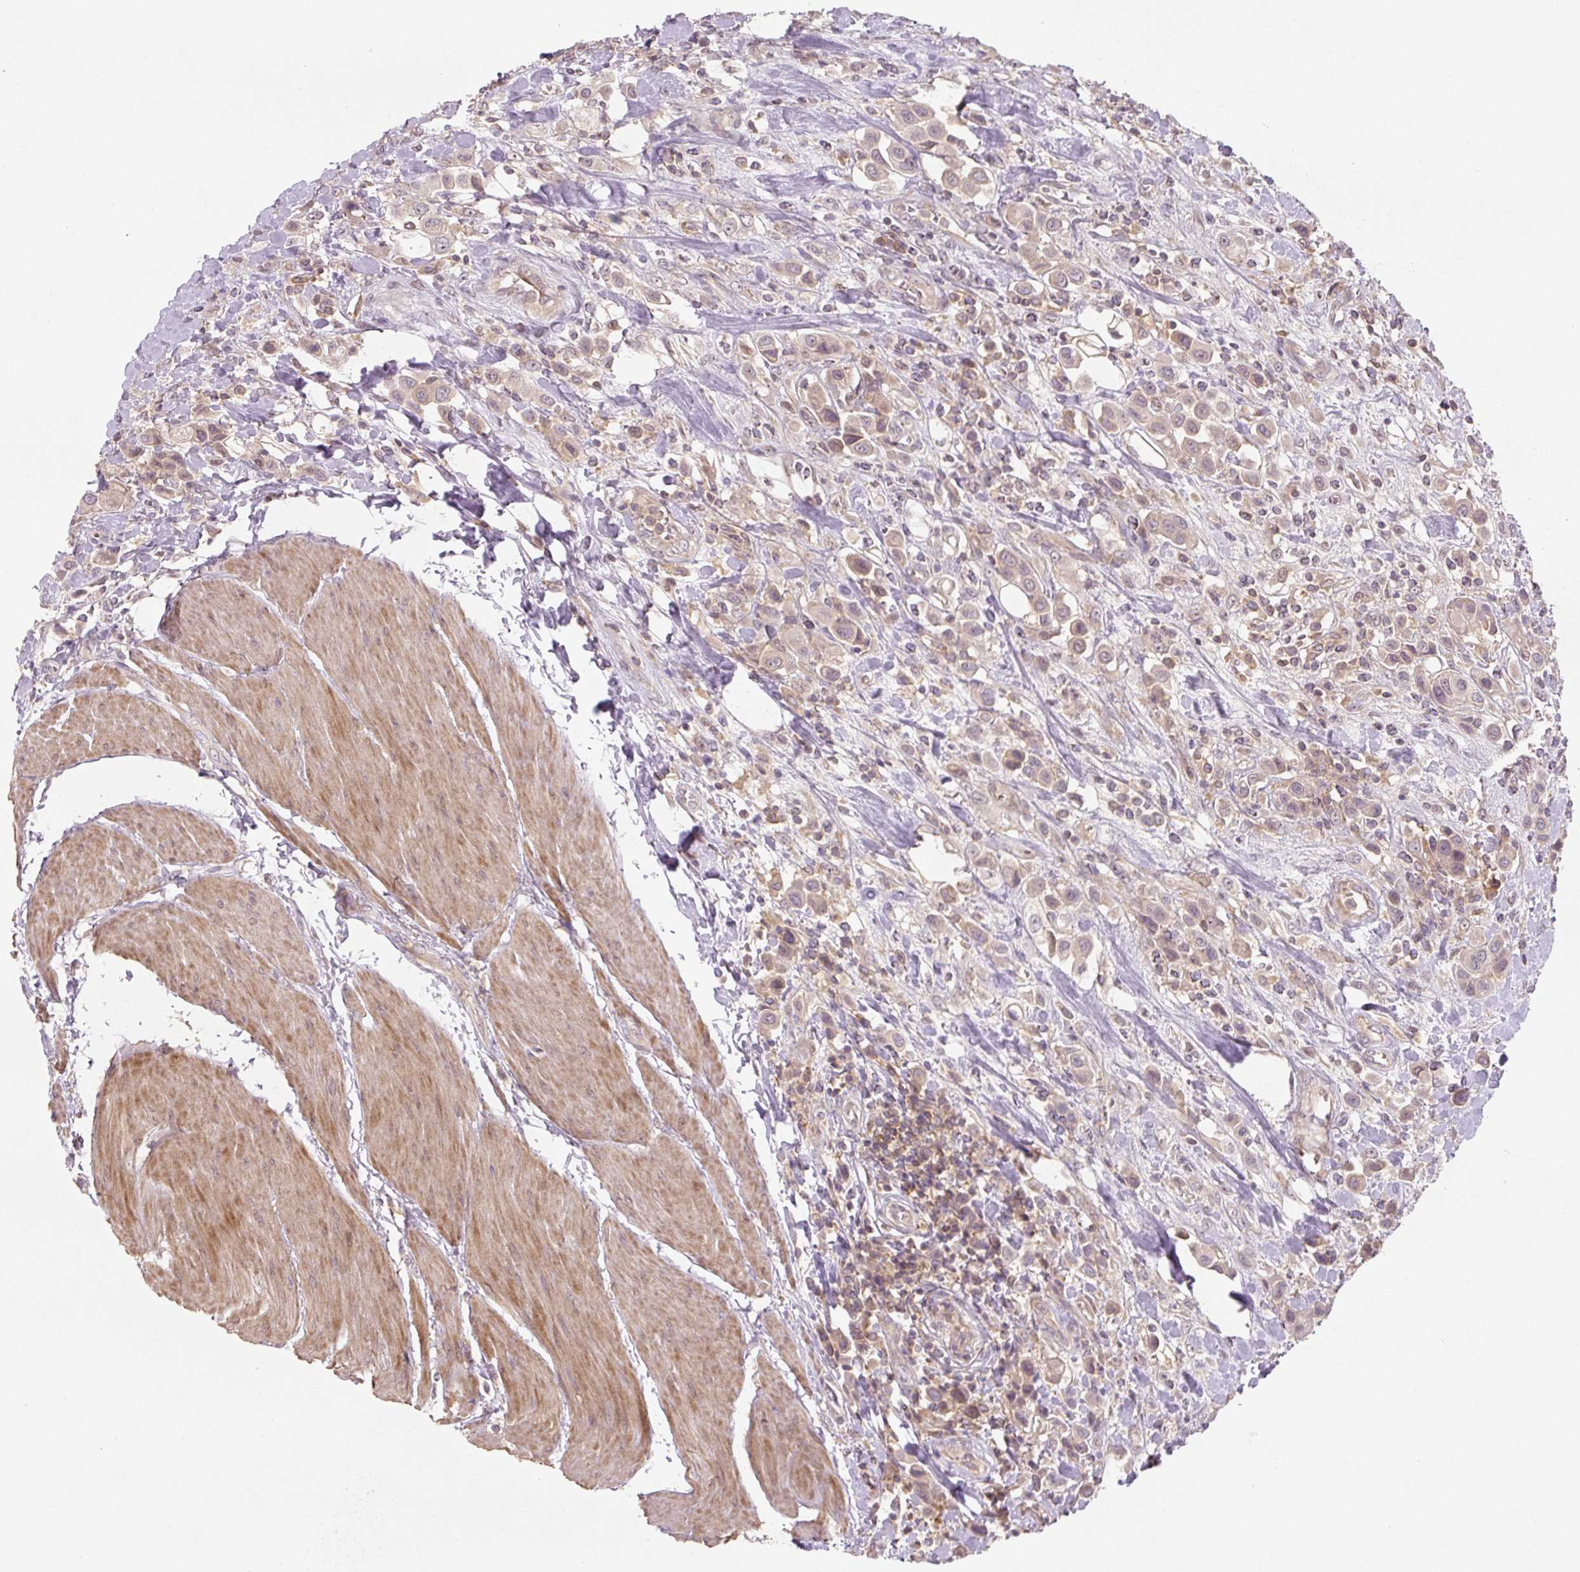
{"staining": {"intensity": "weak", "quantity": "<25%", "location": "cytoplasmic/membranous"}, "tissue": "urothelial cancer", "cell_type": "Tumor cells", "image_type": "cancer", "snomed": [{"axis": "morphology", "description": "Urothelial carcinoma, High grade"}, {"axis": "topography", "description": "Urinary bladder"}], "caption": "An IHC photomicrograph of urothelial carcinoma (high-grade) is shown. There is no staining in tumor cells of urothelial carcinoma (high-grade). (Immunohistochemistry, brightfield microscopy, high magnification).", "gene": "C2orf73", "patient": {"sex": "male", "age": 50}}